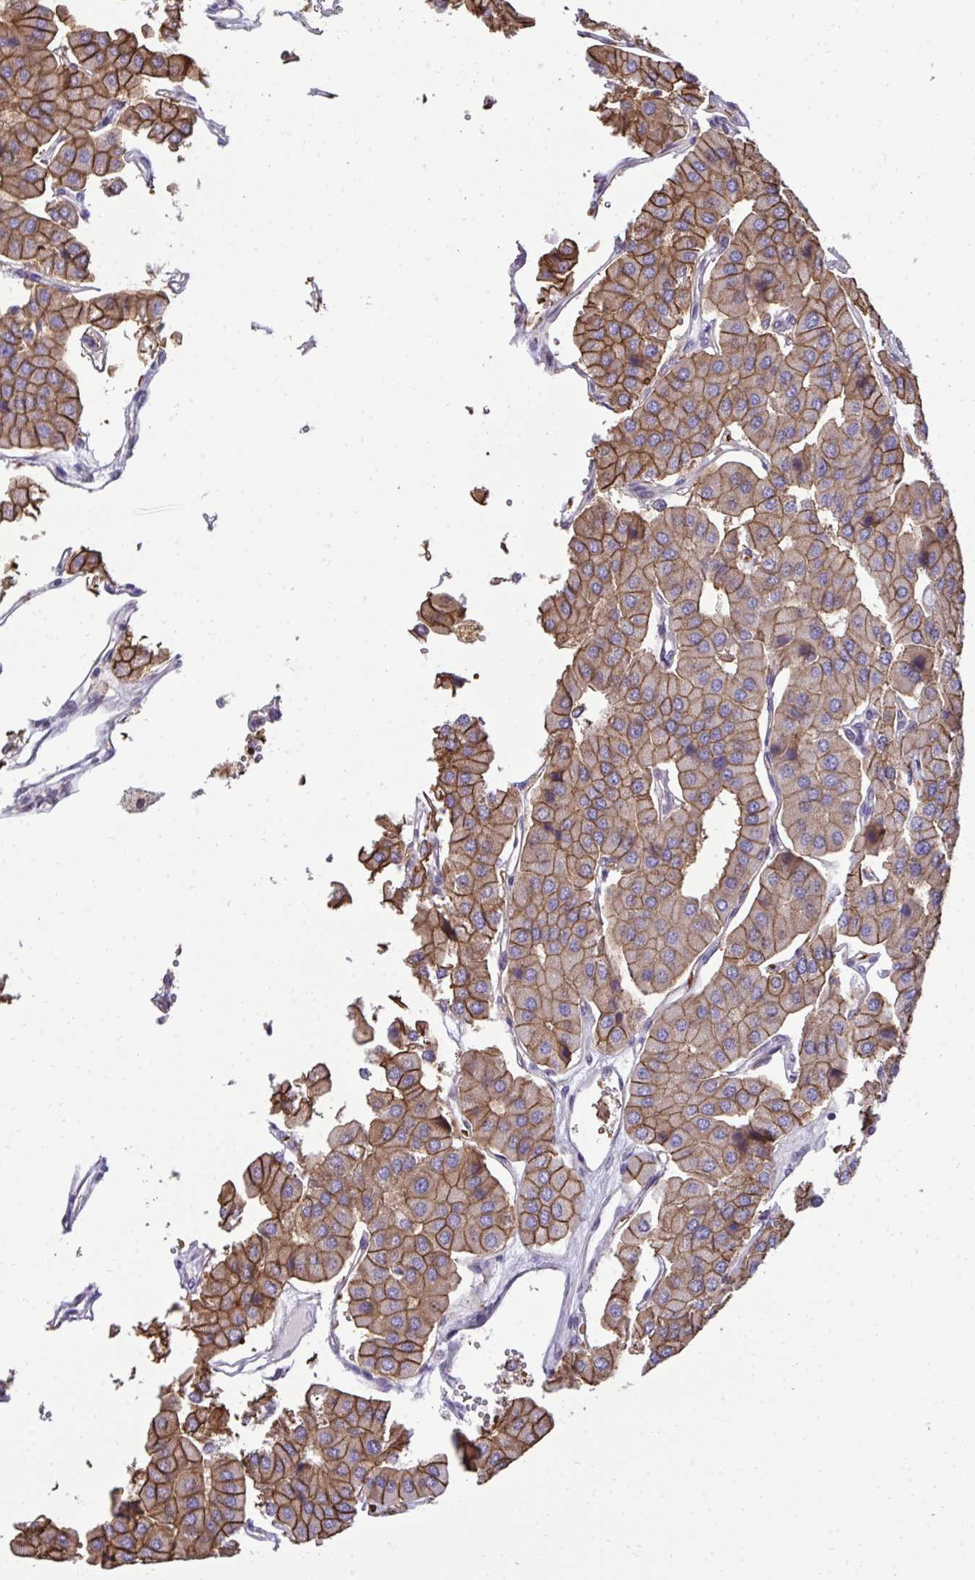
{"staining": {"intensity": "moderate", "quantity": ">75%", "location": "cytoplasmic/membranous"}, "tissue": "parathyroid gland", "cell_type": "Glandular cells", "image_type": "normal", "snomed": [{"axis": "morphology", "description": "Normal tissue, NOS"}, {"axis": "morphology", "description": "Adenoma, NOS"}, {"axis": "topography", "description": "Parathyroid gland"}], "caption": "Protein expression analysis of normal parathyroid gland demonstrates moderate cytoplasmic/membranous staining in about >75% of glandular cells. Nuclei are stained in blue.", "gene": "FIBCD1", "patient": {"sex": "female", "age": 86}}